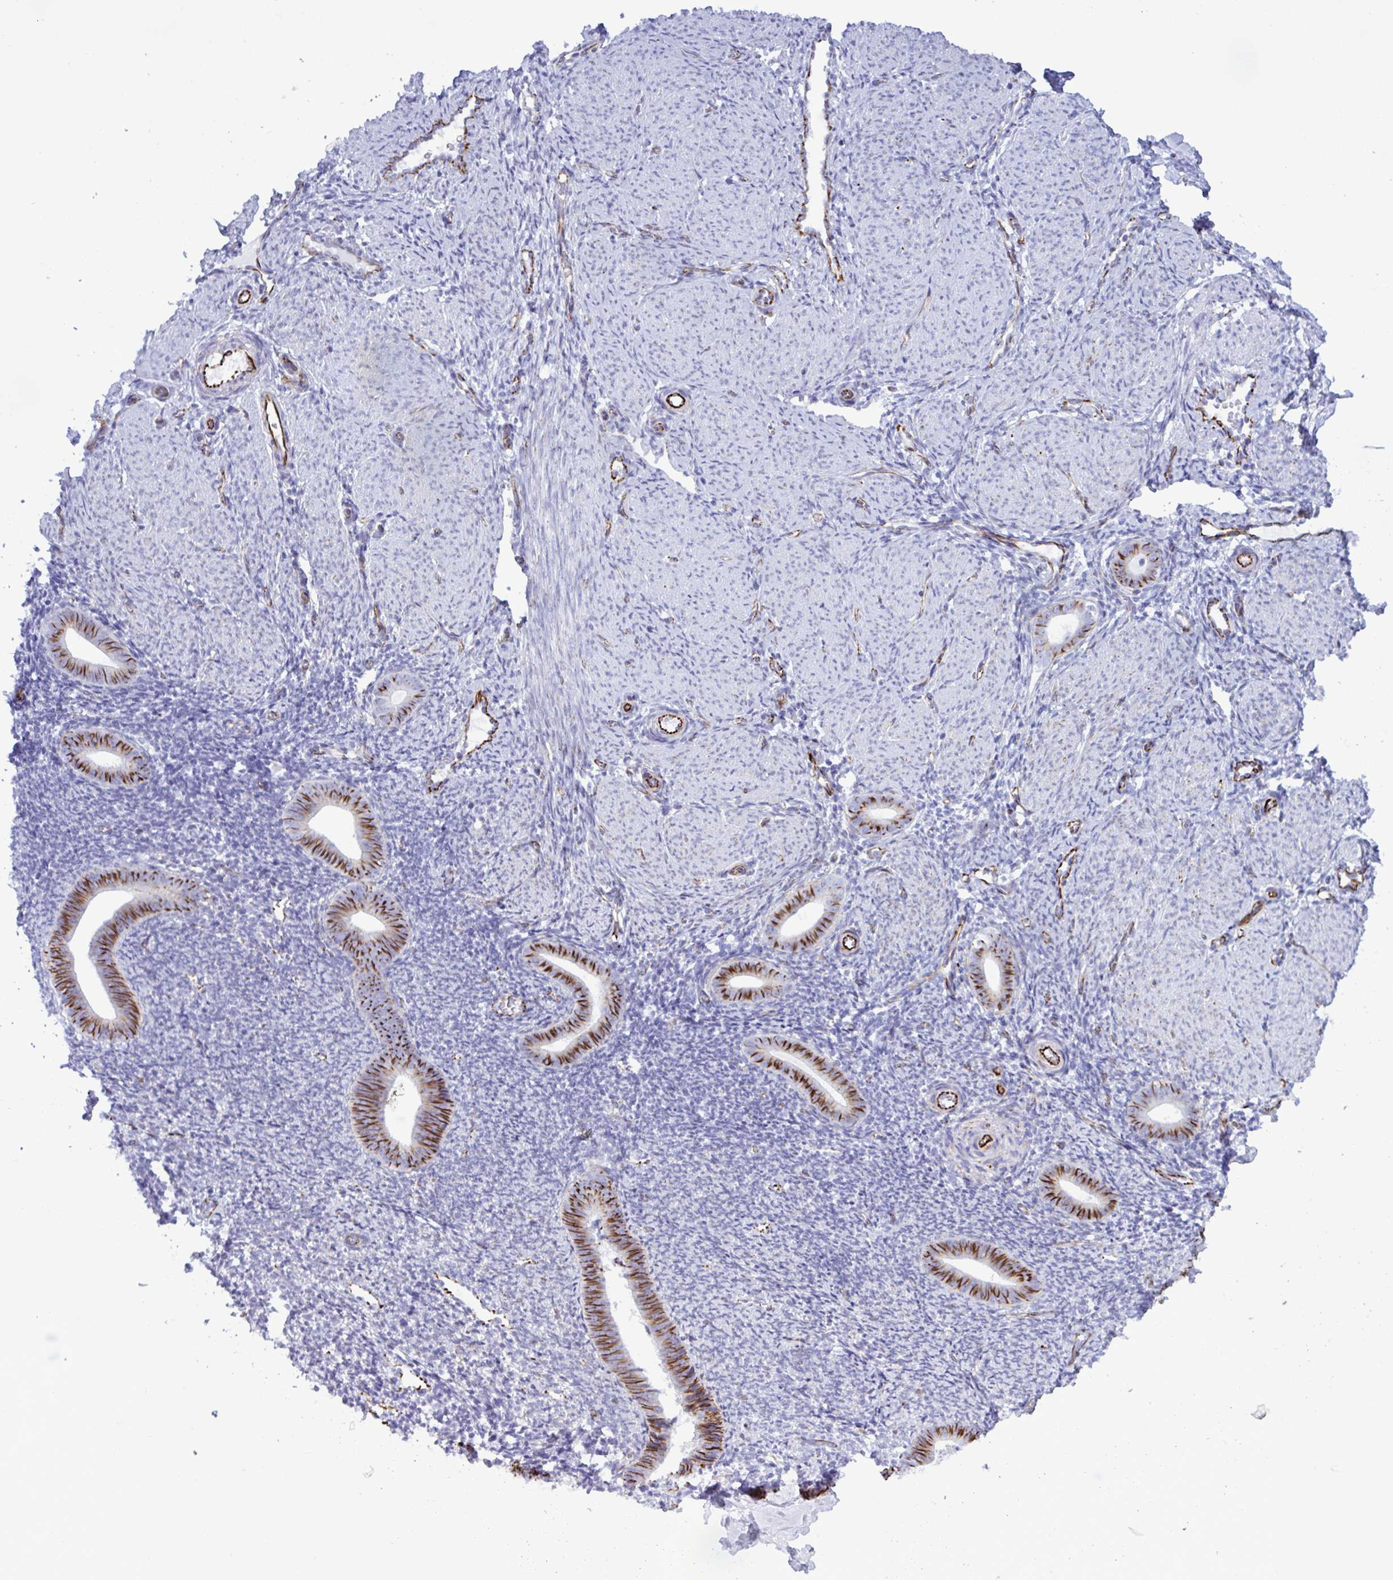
{"staining": {"intensity": "negative", "quantity": "none", "location": "none"}, "tissue": "endometrium", "cell_type": "Cells in endometrial stroma", "image_type": "normal", "snomed": [{"axis": "morphology", "description": "Normal tissue, NOS"}, {"axis": "topography", "description": "Endometrium"}], "caption": "The image reveals no staining of cells in endometrial stroma in normal endometrium.", "gene": "SMAD5", "patient": {"sex": "female", "age": 39}}